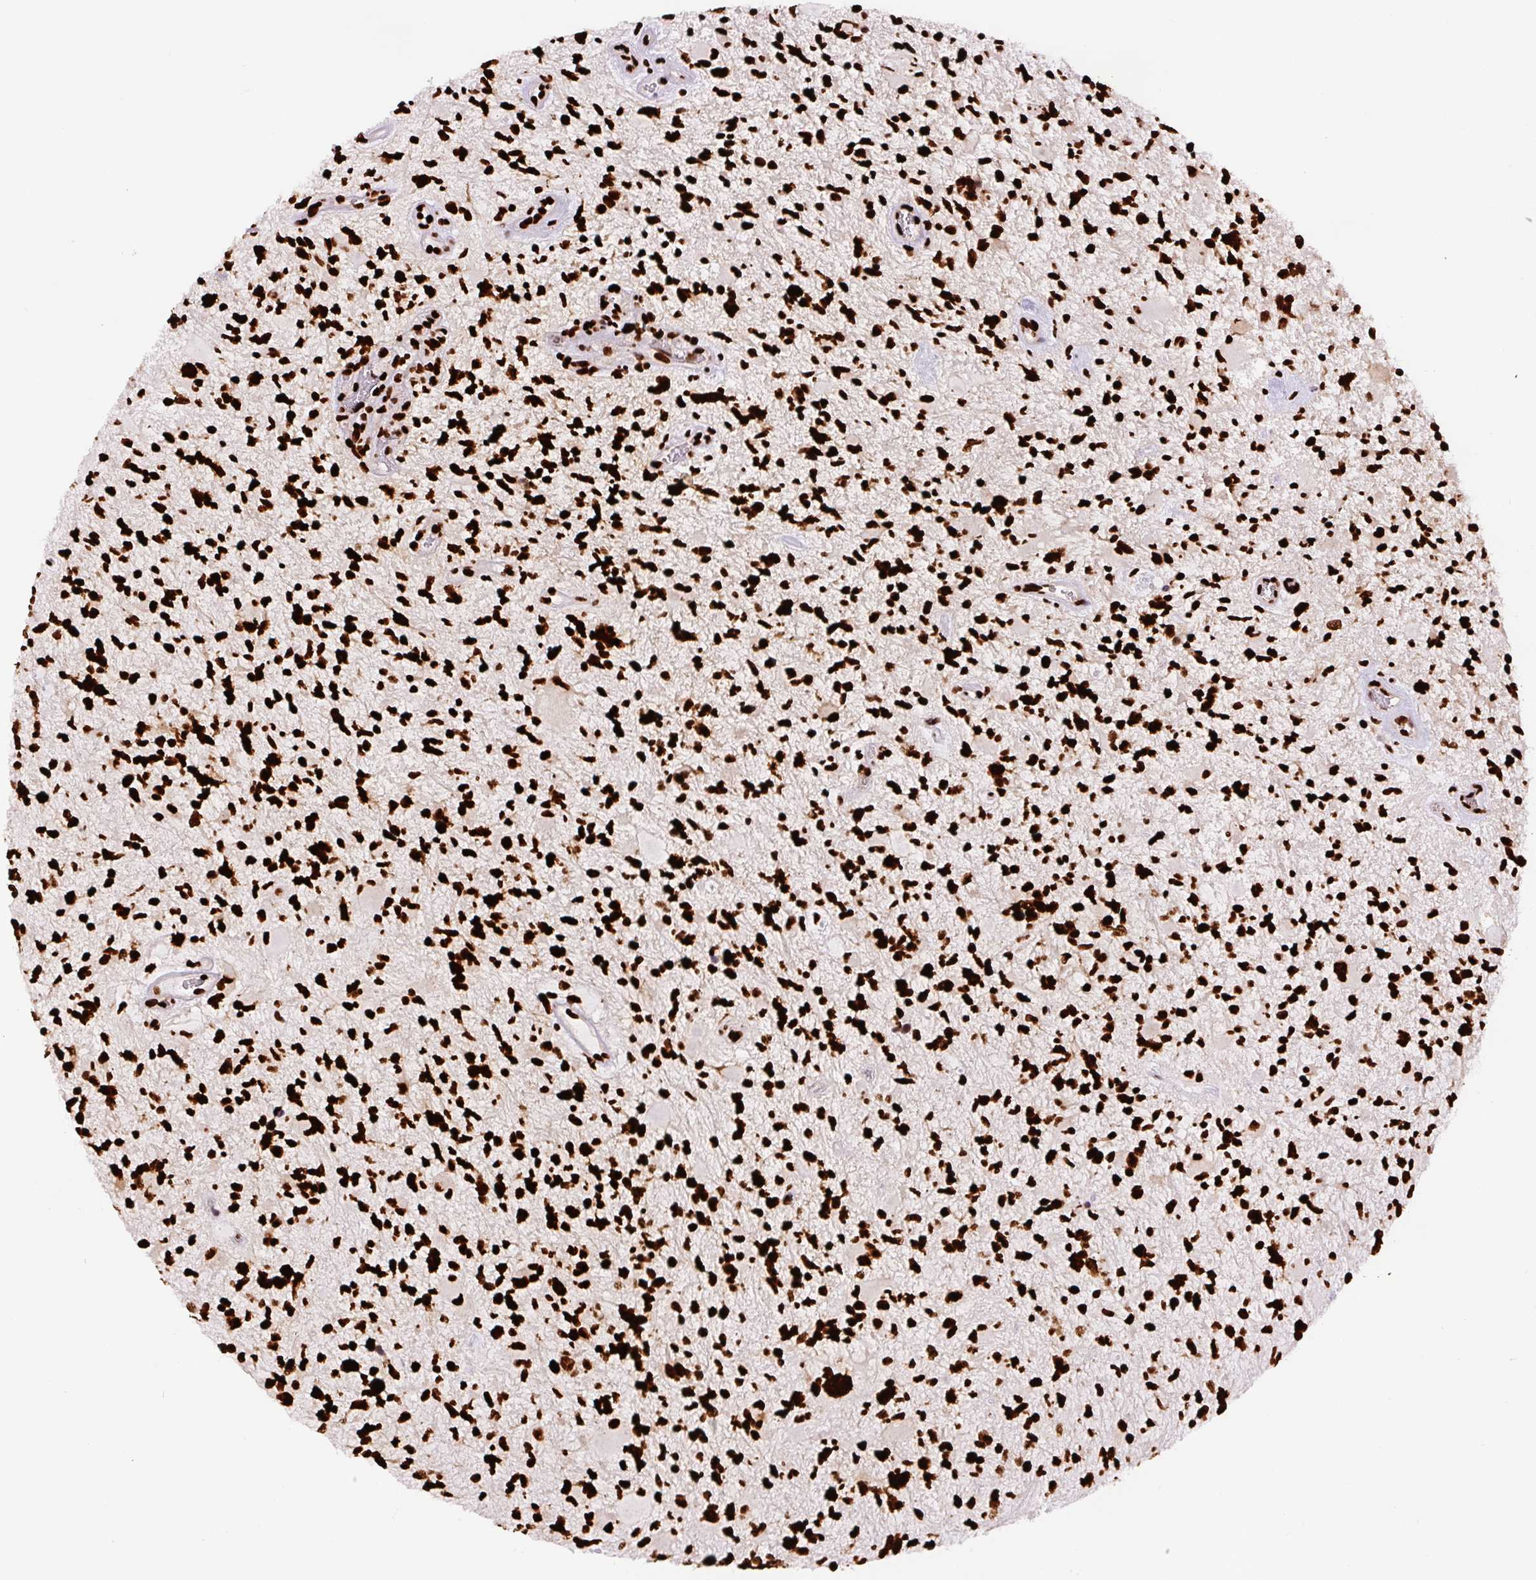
{"staining": {"intensity": "strong", "quantity": ">75%", "location": "nuclear"}, "tissue": "glioma", "cell_type": "Tumor cells", "image_type": "cancer", "snomed": [{"axis": "morphology", "description": "Glioma, malignant, High grade"}, {"axis": "topography", "description": "Brain"}], "caption": "A photomicrograph of human glioma stained for a protein exhibits strong nuclear brown staining in tumor cells.", "gene": "FUS", "patient": {"sex": "female", "age": 11}}